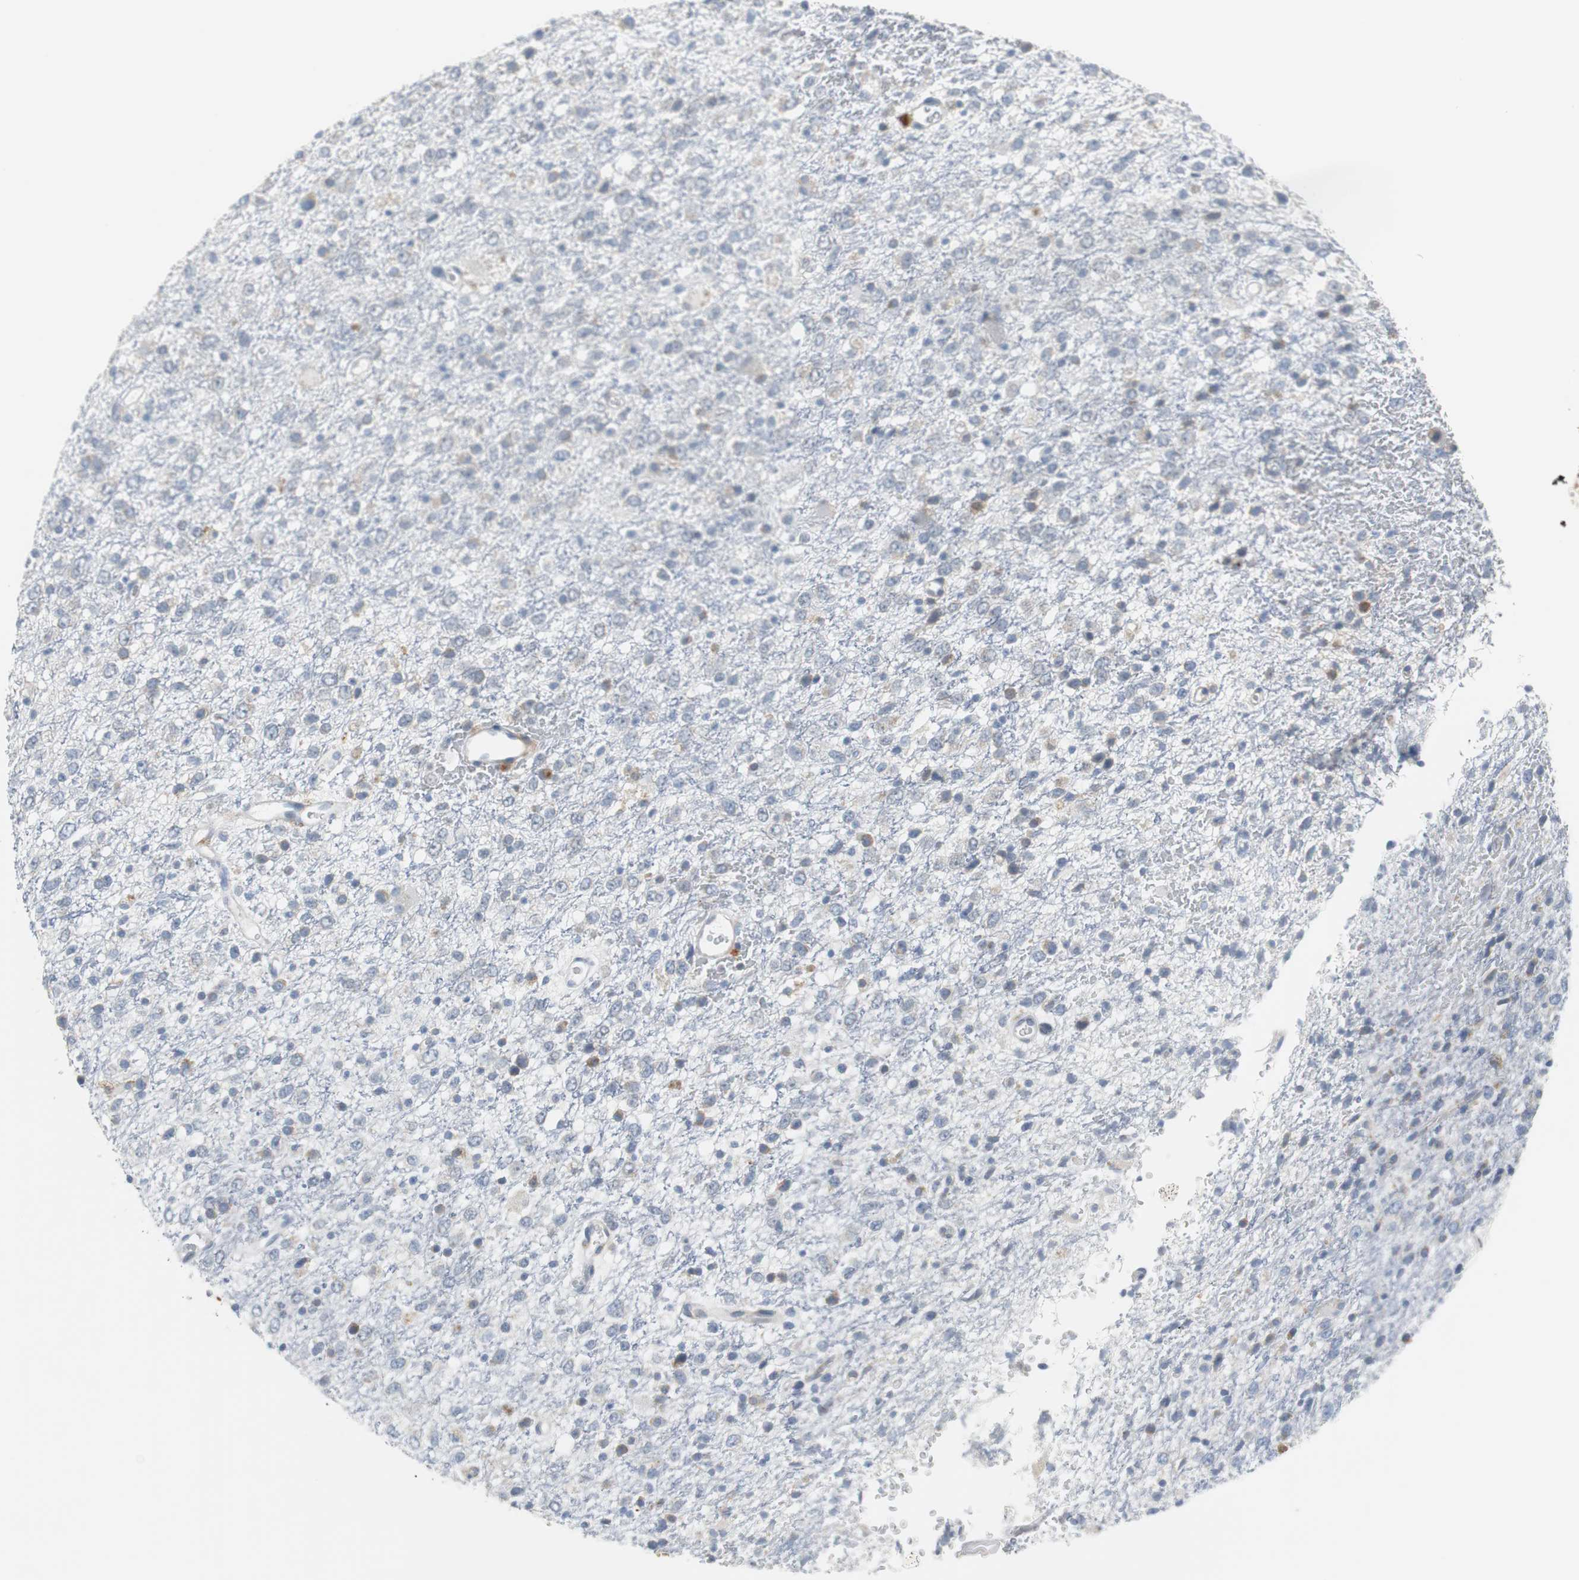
{"staining": {"intensity": "negative", "quantity": "none", "location": "none"}, "tissue": "glioma", "cell_type": "Tumor cells", "image_type": "cancer", "snomed": [{"axis": "morphology", "description": "Glioma, malignant, High grade"}, {"axis": "topography", "description": "pancreas cauda"}], "caption": "A micrograph of human glioma is negative for staining in tumor cells.", "gene": "PDIA4", "patient": {"sex": "male", "age": 60}}